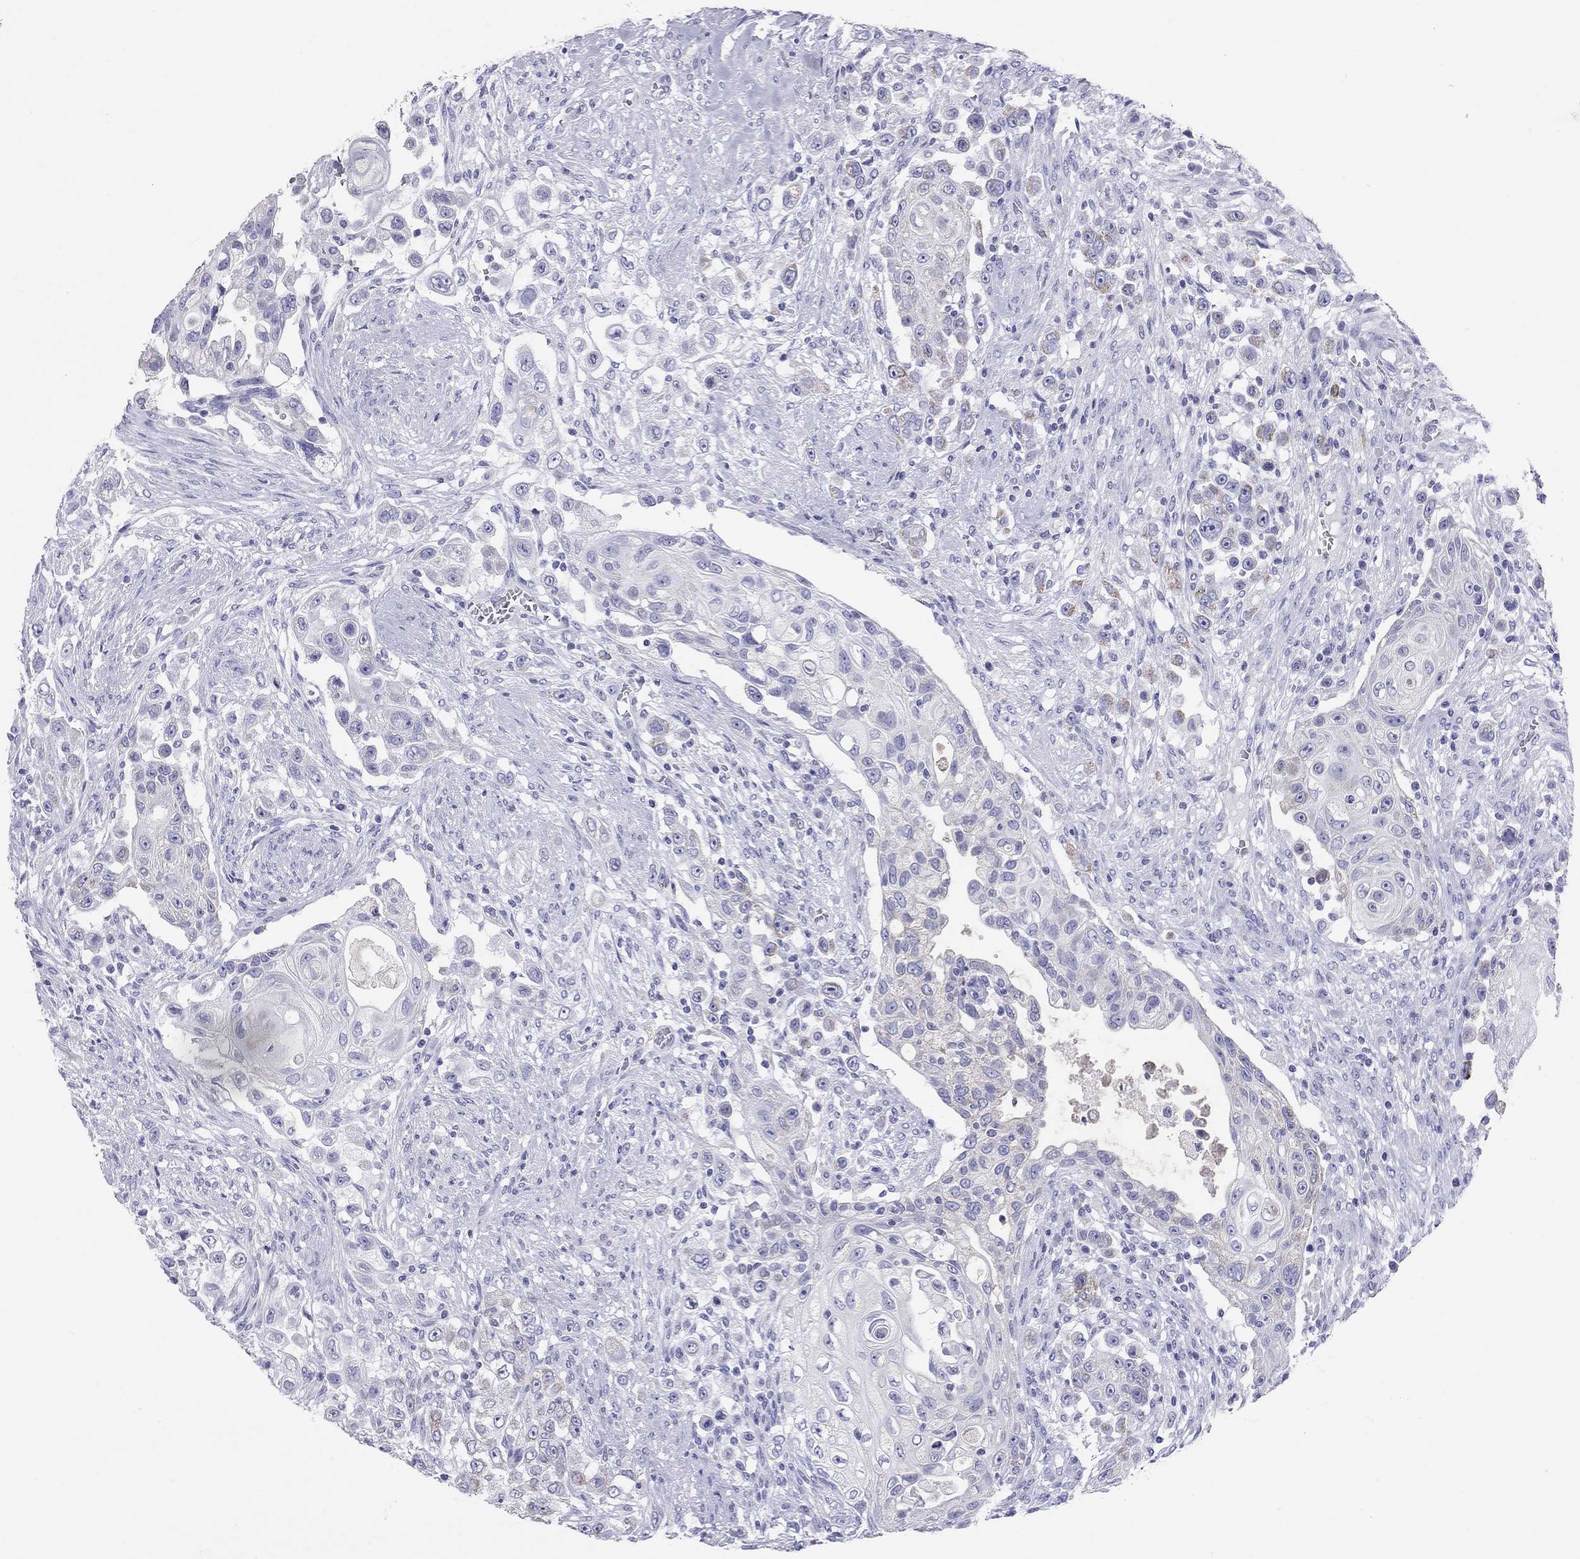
{"staining": {"intensity": "weak", "quantity": "<25%", "location": "cytoplasmic/membranous"}, "tissue": "urothelial cancer", "cell_type": "Tumor cells", "image_type": "cancer", "snomed": [{"axis": "morphology", "description": "Urothelial carcinoma, High grade"}, {"axis": "topography", "description": "Urinary bladder"}], "caption": "Urothelial carcinoma (high-grade) was stained to show a protein in brown. There is no significant staining in tumor cells.", "gene": "DPY19L2", "patient": {"sex": "female", "age": 56}}